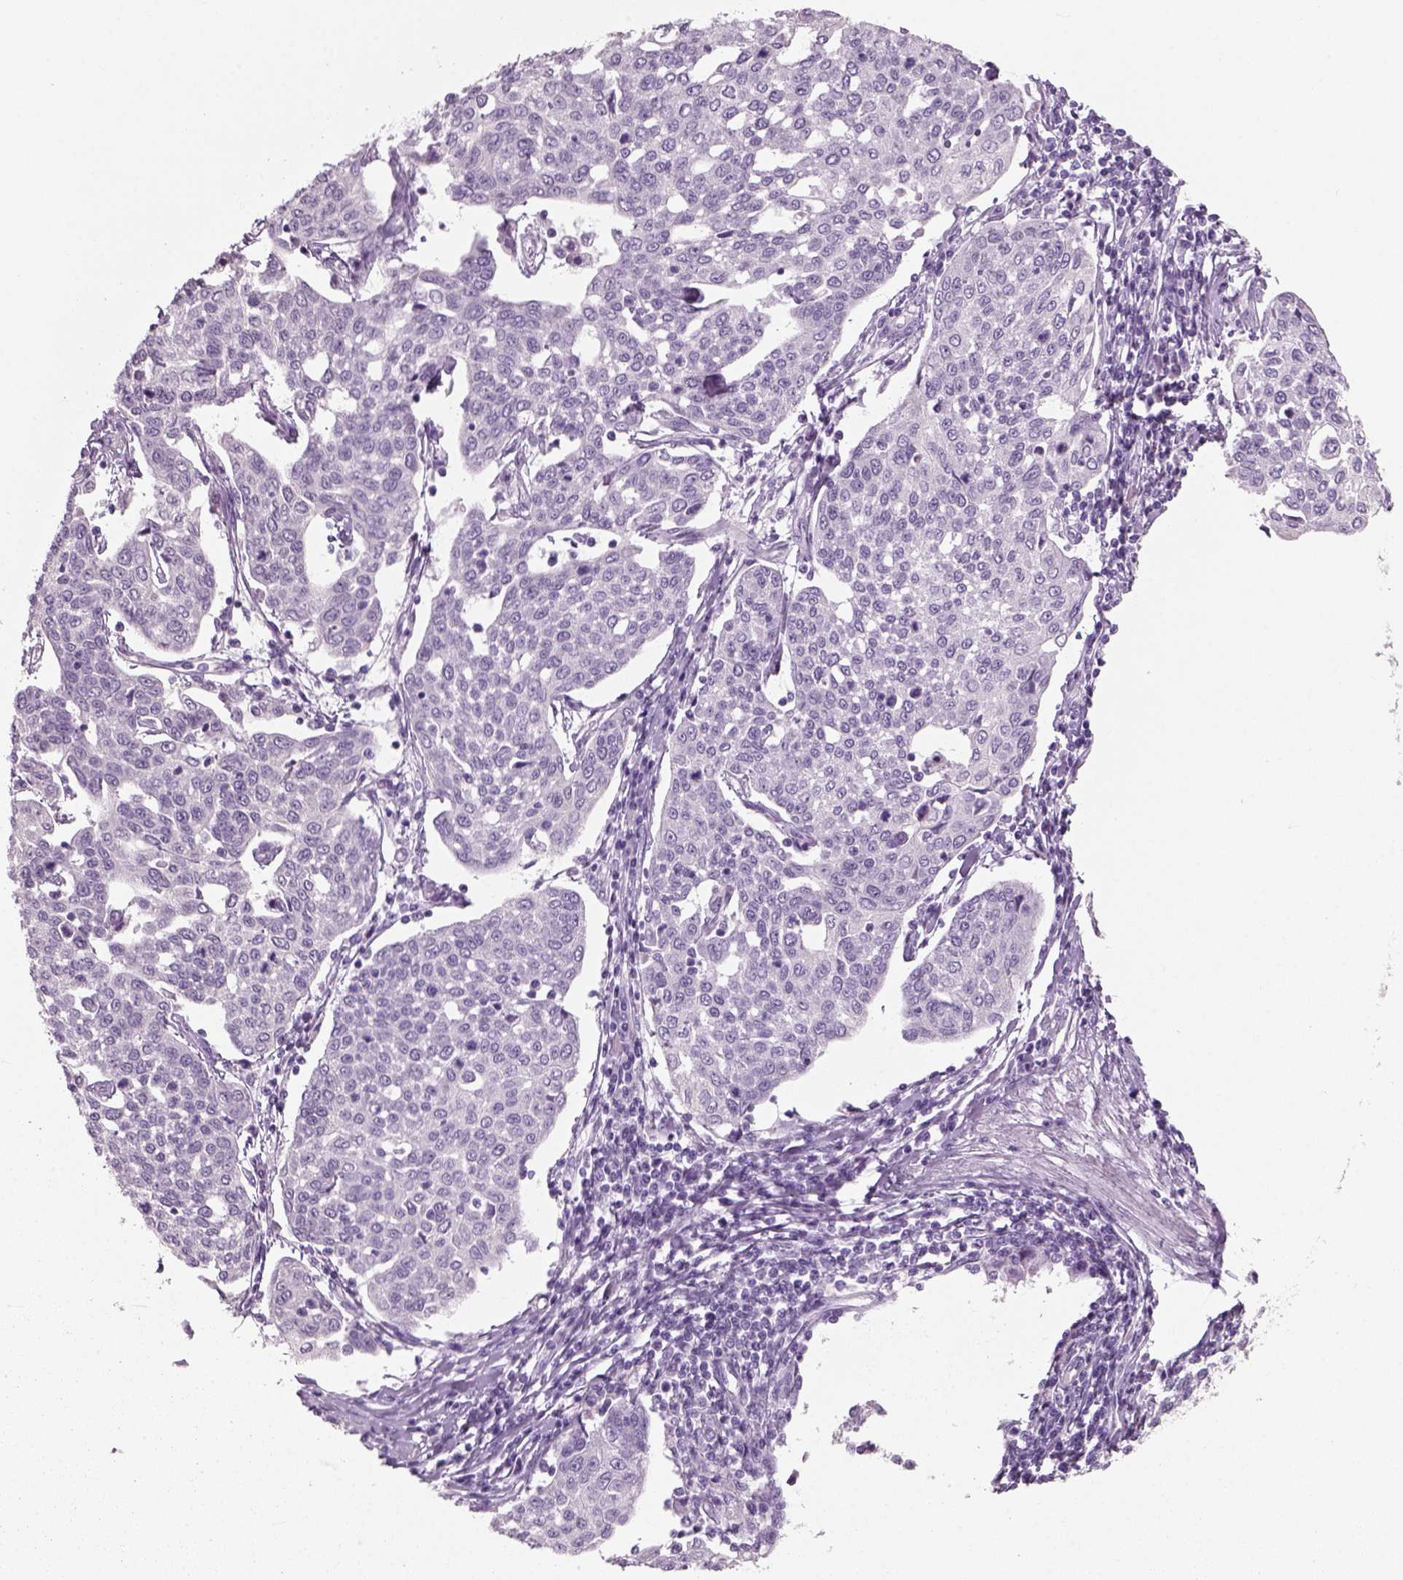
{"staining": {"intensity": "negative", "quantity": "none", "location": "none"}, "tissue": "cervical cancer", "cell_type": "Tumor cells", "image_type": "cancer", "snomed": [{"axis": "morphology", "description": "Squamous cell carcinoma, NOS"}, {"axis": "topography", "description": "Cervix"}], "caption": "Micrograph shows no significant protein positivity in tumor cells of cervical squamous cell carcinoma. (Brightfield microscopy of DAB immunohistochemistry at high magnification).", "gene": "SLC6A2", "patient": {"sex": "female", "age": 34}}